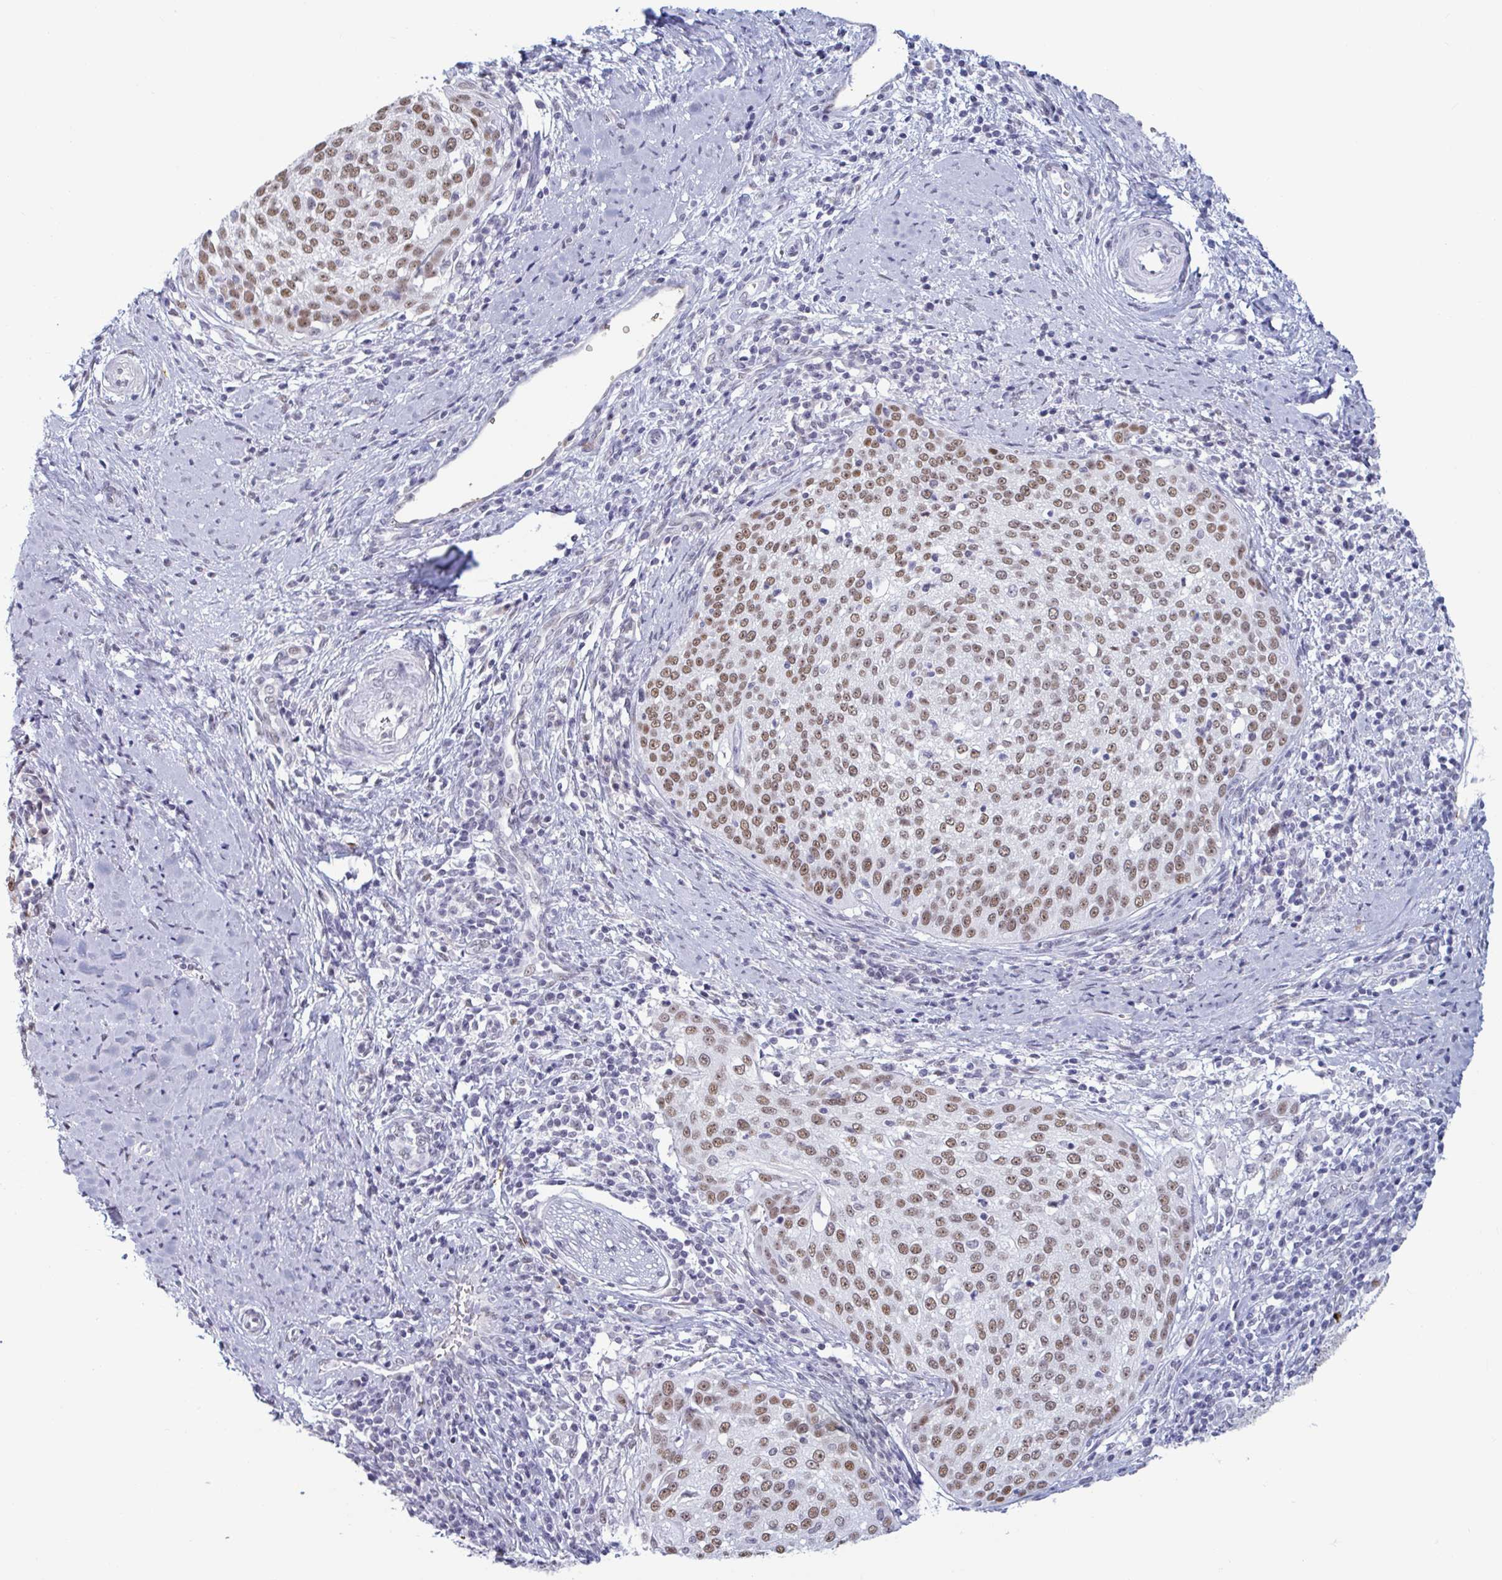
{"staining": {"intensity": "moderate", "quantity": ">75%", "location": "nuclear"}, "tissue": "cervical cancer", "cell_type": "Tumor cells", "image_type": "cancer", "snomed": [{"axis": "morphology", "description": "Squamous cell carcinoma, NOS"}, {"axis": "topography", "description": "Cervix"}], "caption": "DAB immunohistochemical staining of cervical squamous cell carcinoma demonstrates moderate nuclear protein positivity in about >75% of tumor cells.", "gene": "MSMB", "patient": {"sex": "female", "age": 57}}